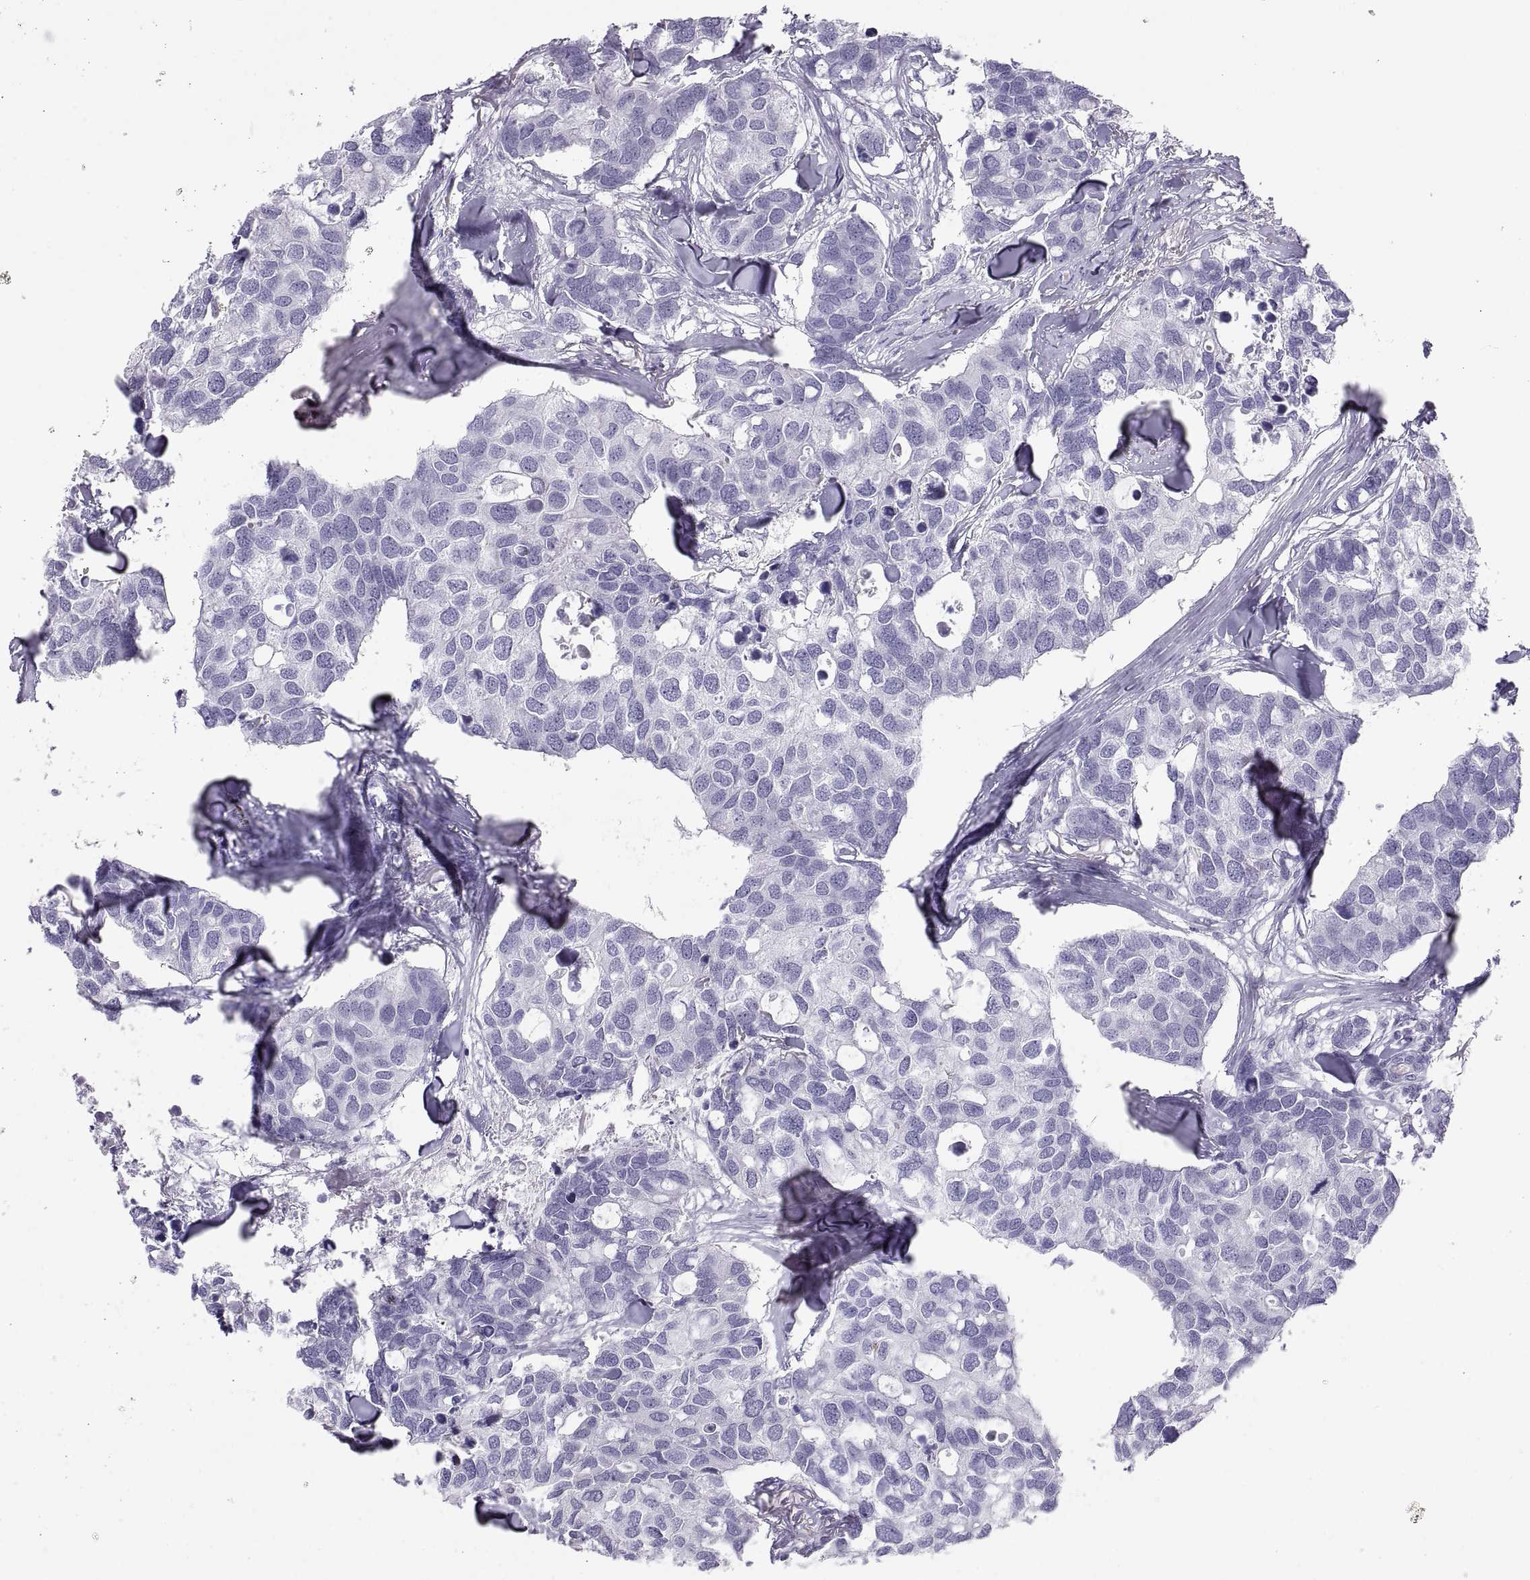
{"staining": {"intensity": "negative", "quantity": "none", "location": "none"}, "tissue": "breast cancer", "cell_type": "Tumor cells", "image_type": "cancer", "snomed": [{"axis": "morphology", "description": "Duct carcinoma"}, {"axis": "topography", "description": "Breast"}], "caption": "This is a histopathology image of immunohistochemistry staining of breast cancer (infiltrating ductal carcinoma), which shows no positivity in tumor cells. (Stains: DAB (3,3'-diaminobenzidine) immunohistochemistry with hematoxylin counter stain, Microscopy: brightfield microscopy at high magnification).", "gene": "SEMG1", "patient": {"sex": "female", "age": 83}}